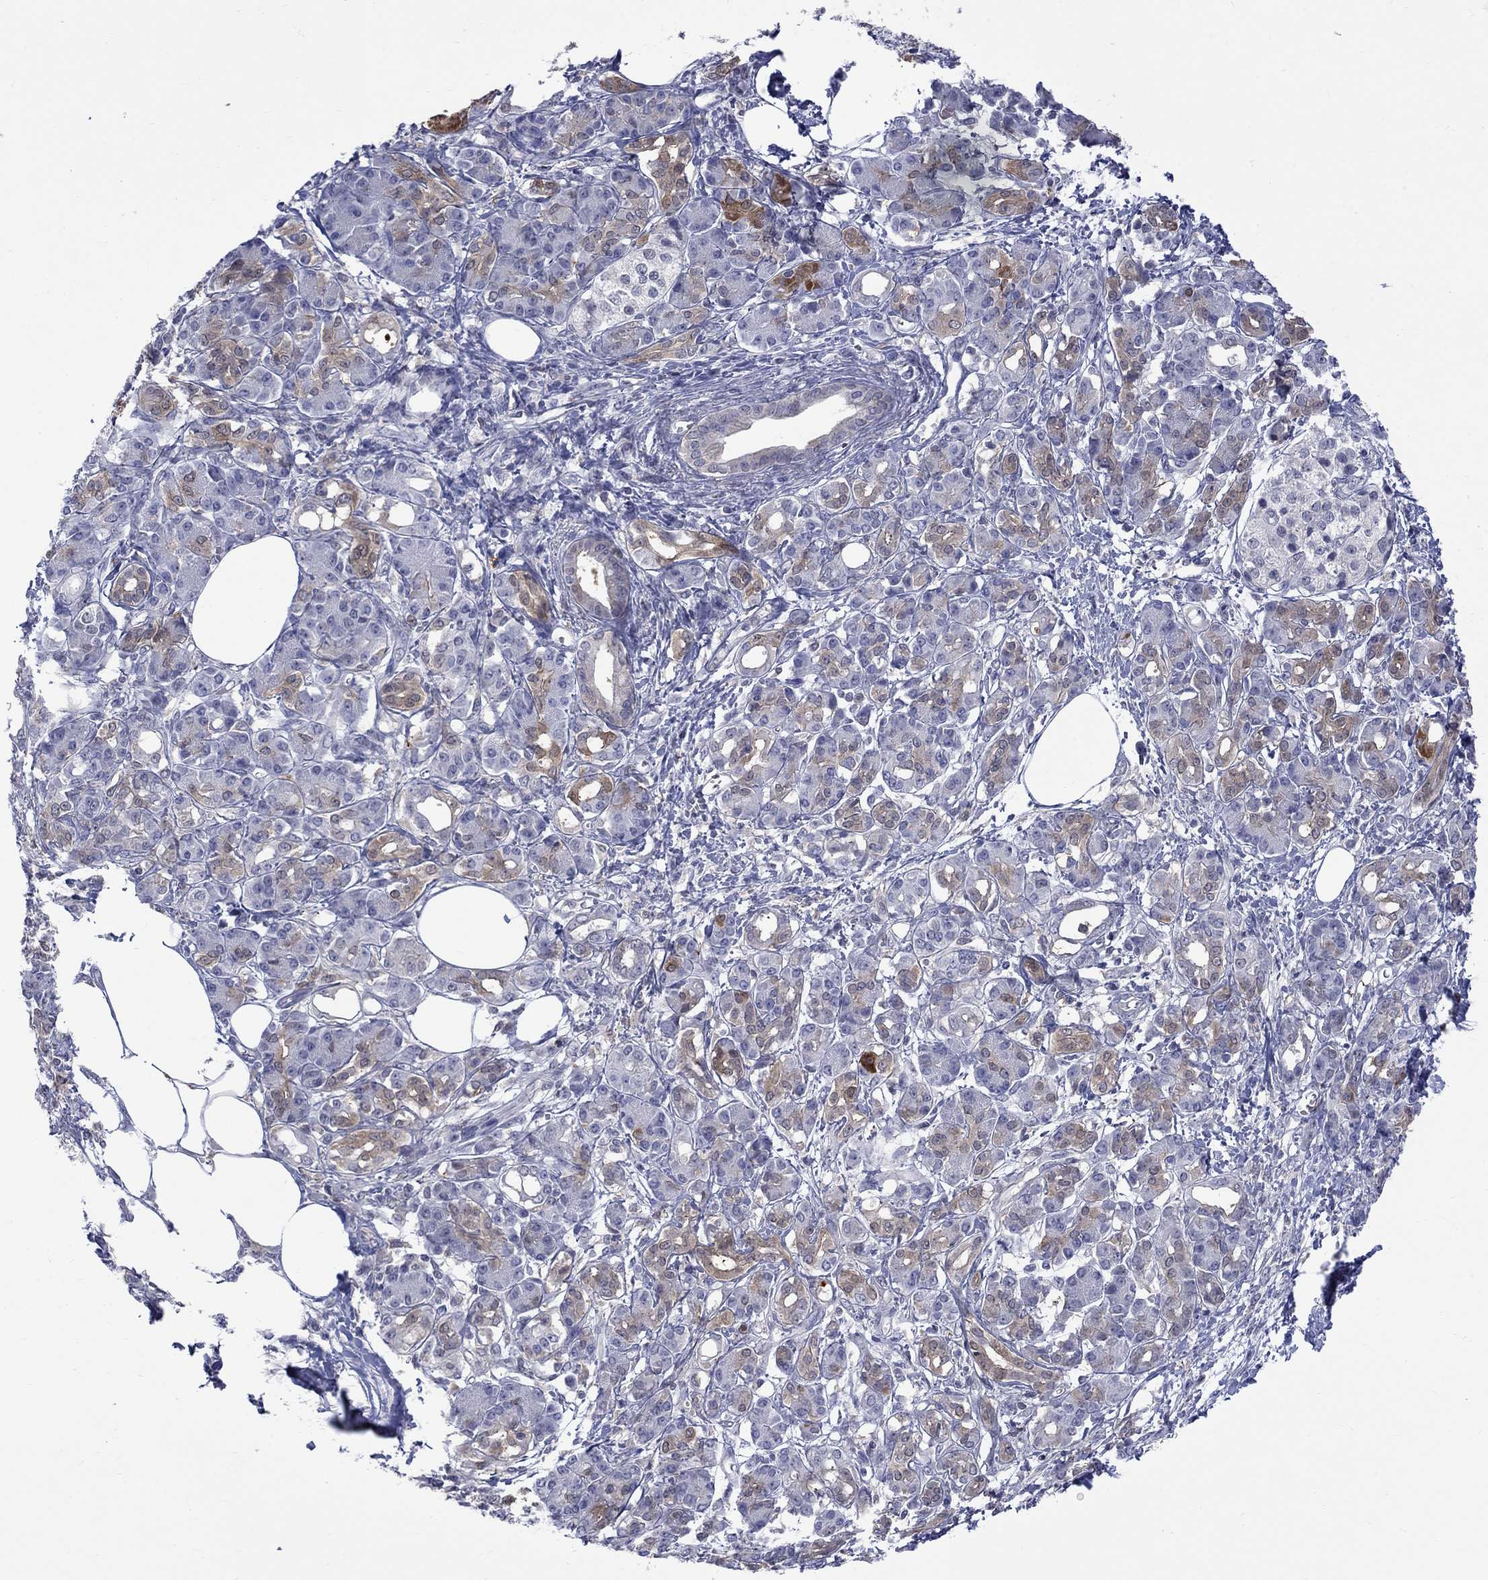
{"staining": {"intensity": "moderate", "quantity": "<25%", "location": "cytoplasmic/membranous"}, "tissue": "pancreatic cancer", "cell_type": "Tumor cells", "image_type": "cancer", "snomed": [{"axis": "morphology", "description": "Adenocarcinoma, NOS"}, {"axis": "topography", "description": "Pancreas"}], "caption": "IHC photomicrograph of adenocarcinoma (pancreatic) stained for a protein (brown), which reveals low levels of moderate cytoplasmic/membranous staining in about <25% of tumor cells.", "gene": "HKDC1", "patient": {"sex": "female", "age": 73}}